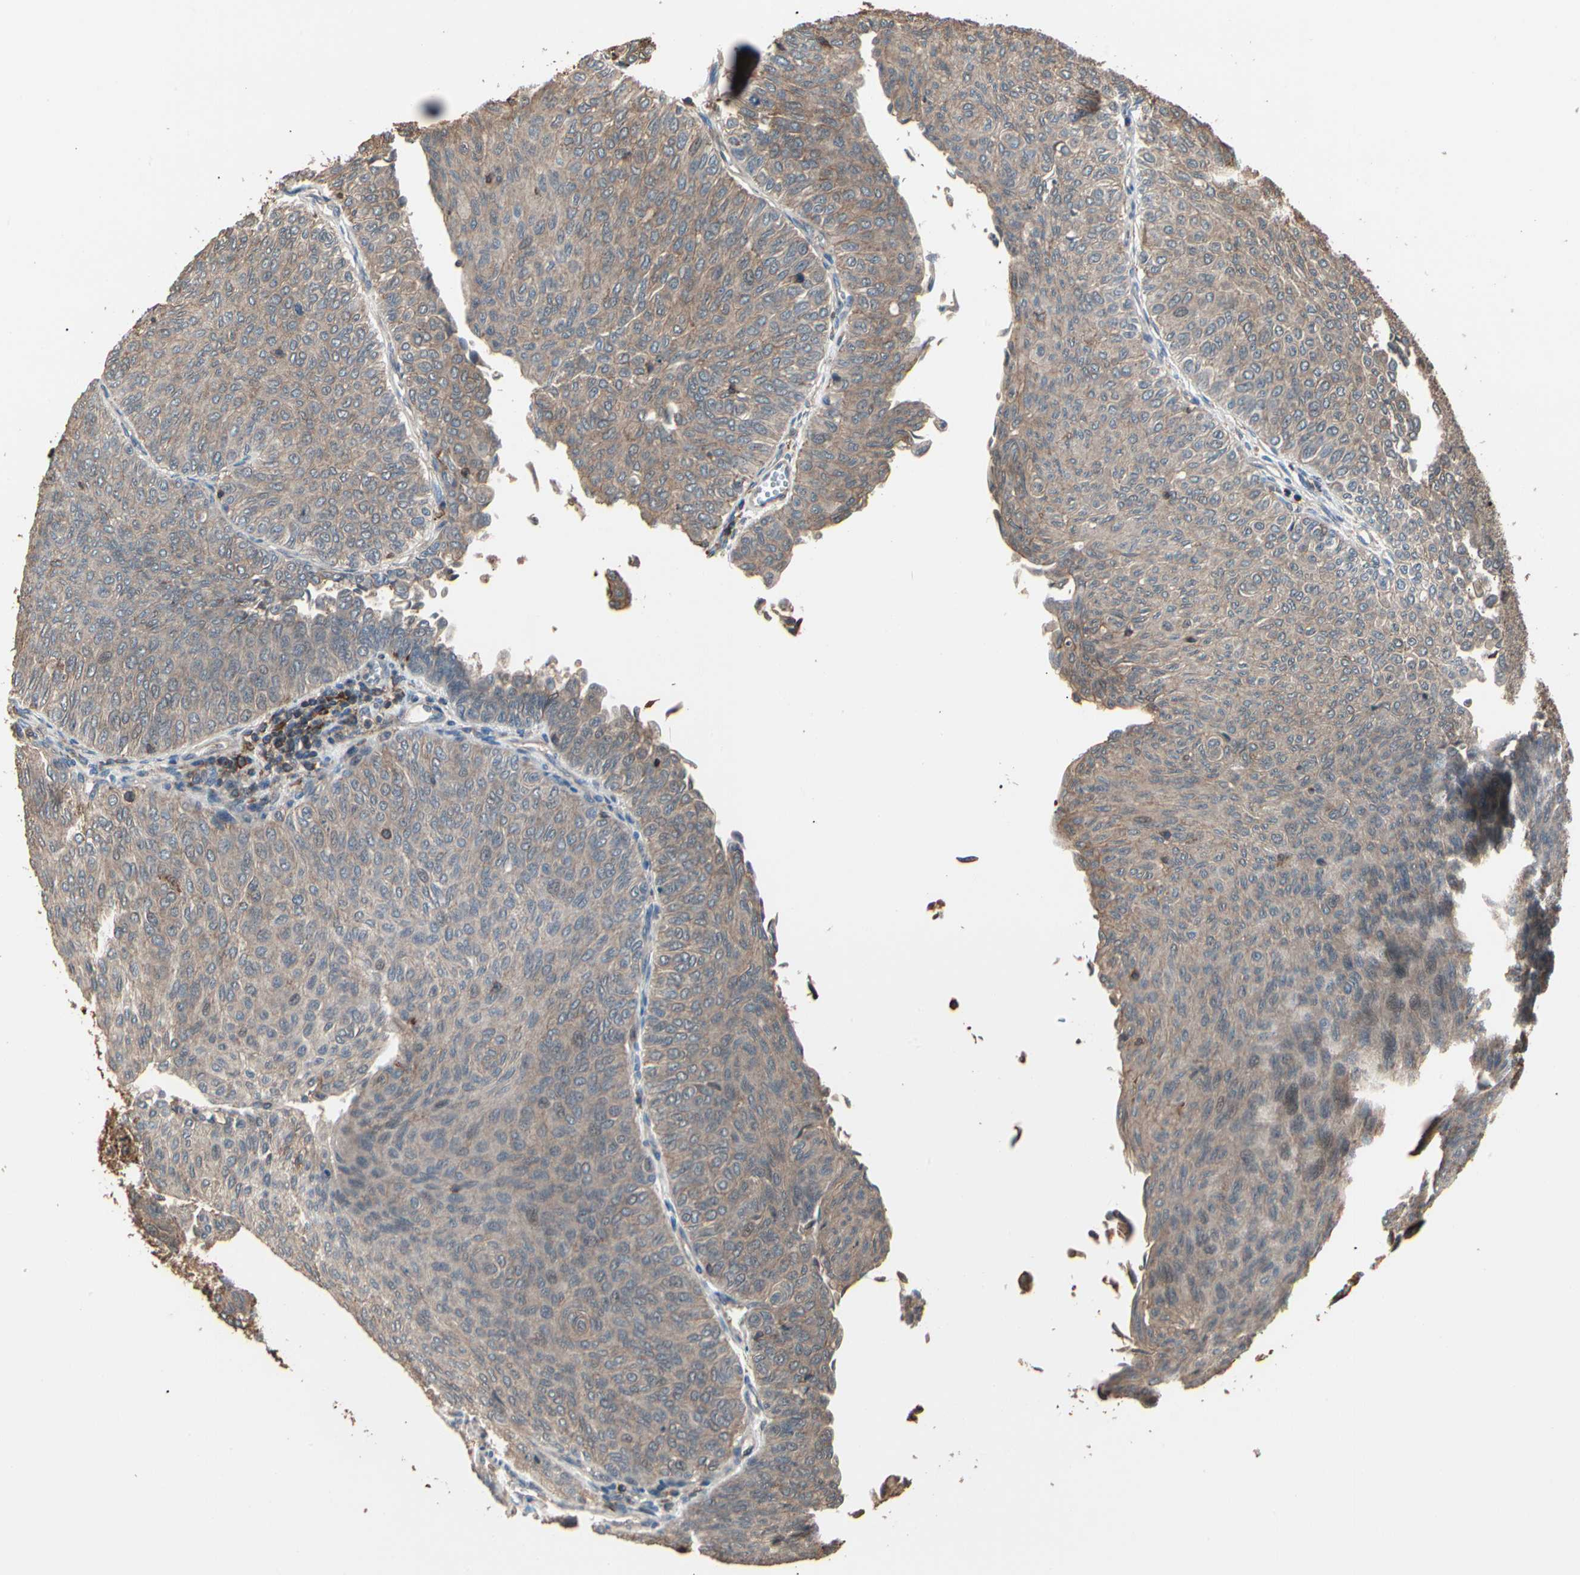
{"staining": {"intensity": "weak", "quantity": ">75%", "location": "cytoplasmic/membranous"}, "tissue": "urothelial cancer", "cell_type": "Tumor cells", "image_type": "cancer", "snomed": [{"axis": "morphology", "description": "Urothelial carcinoma, Low grade"}, {"axis": "topography", "description": "Urinary bladder"}], "caption": "High-magnification brightfield microscopy of urothelial carcinoma (low-grade) stained with DAB (3,3'-diaminobenzidine) (brown) and counterstained with hematoxylin (blue). tumor cells exhibit weak cytoplasmic/membranous positivity is appreciated in about>75% of cells. The protein of interest is shown in brown color, while the nuclei are stained blue.", "gene": "MAPK13", "patient": {"sex": "male", "age": 78}}